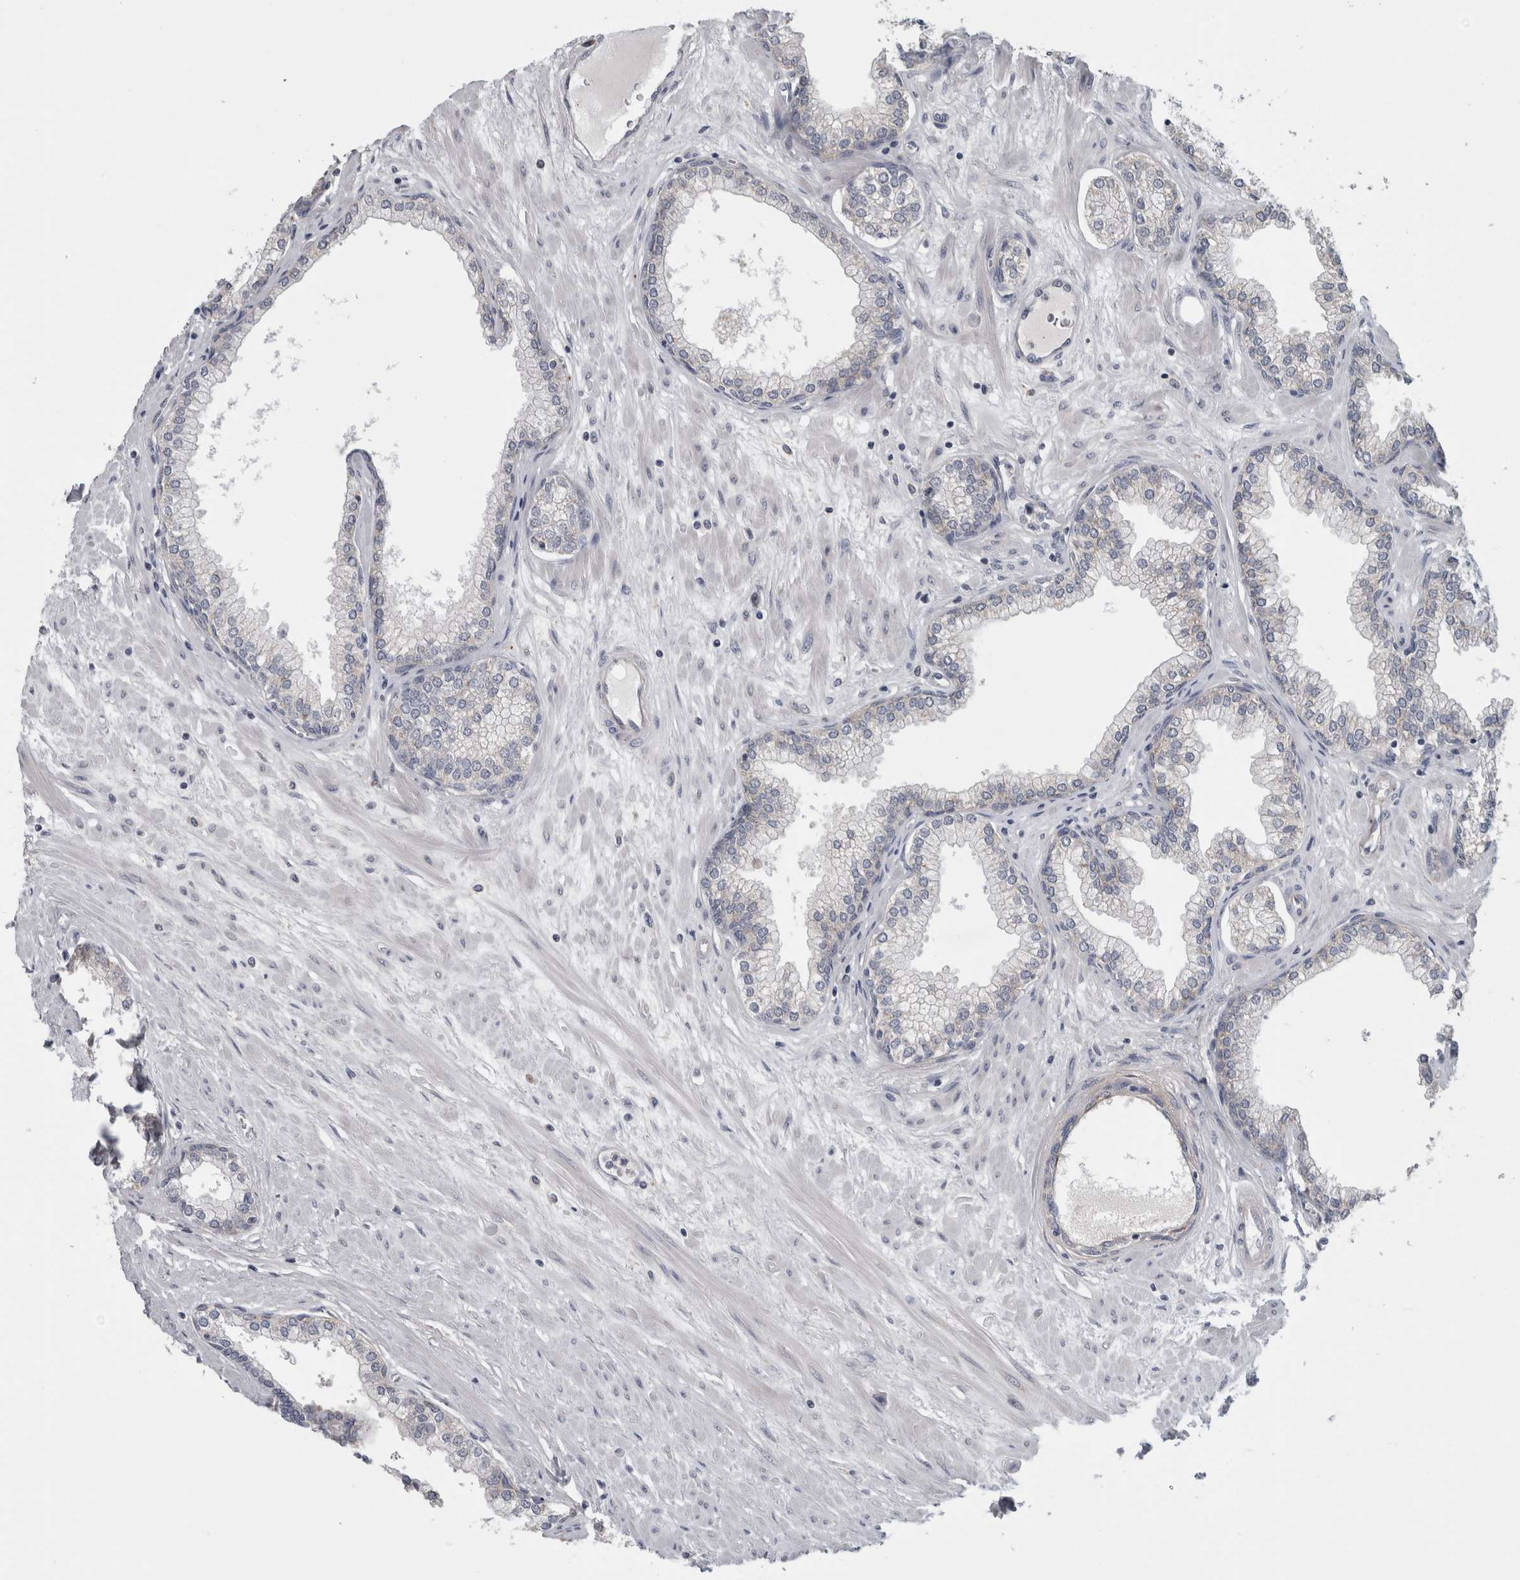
{"staining": {"intensity": "moderate", "quantity": "<25%", "location": "cytoplasmic/membranous"}, "tissue": "prostate", "cell_type": "Glandular cells", "image_type": "normal", "snomed": [{"axis": "morphology", "description": "Normal tissue, NOS"}, {"axis": "morphology", "description": "Urothelial carcinoma, Low grade"}, {"axis": "topography", "description": "Urinary bladder"}, {"axis": "topography", "description": "Prostate"}], "caption": "Immunohistochemical staining of unremarkable human prostate reveals moderate cytoplasmic/membranous protein staining in approximately <25% of glandular cells. (brown staining indicates protein expression, while blue staining denotes nuclei).", "gene": "ATXN2", "patient": {"sex": "male", "age": 60}}